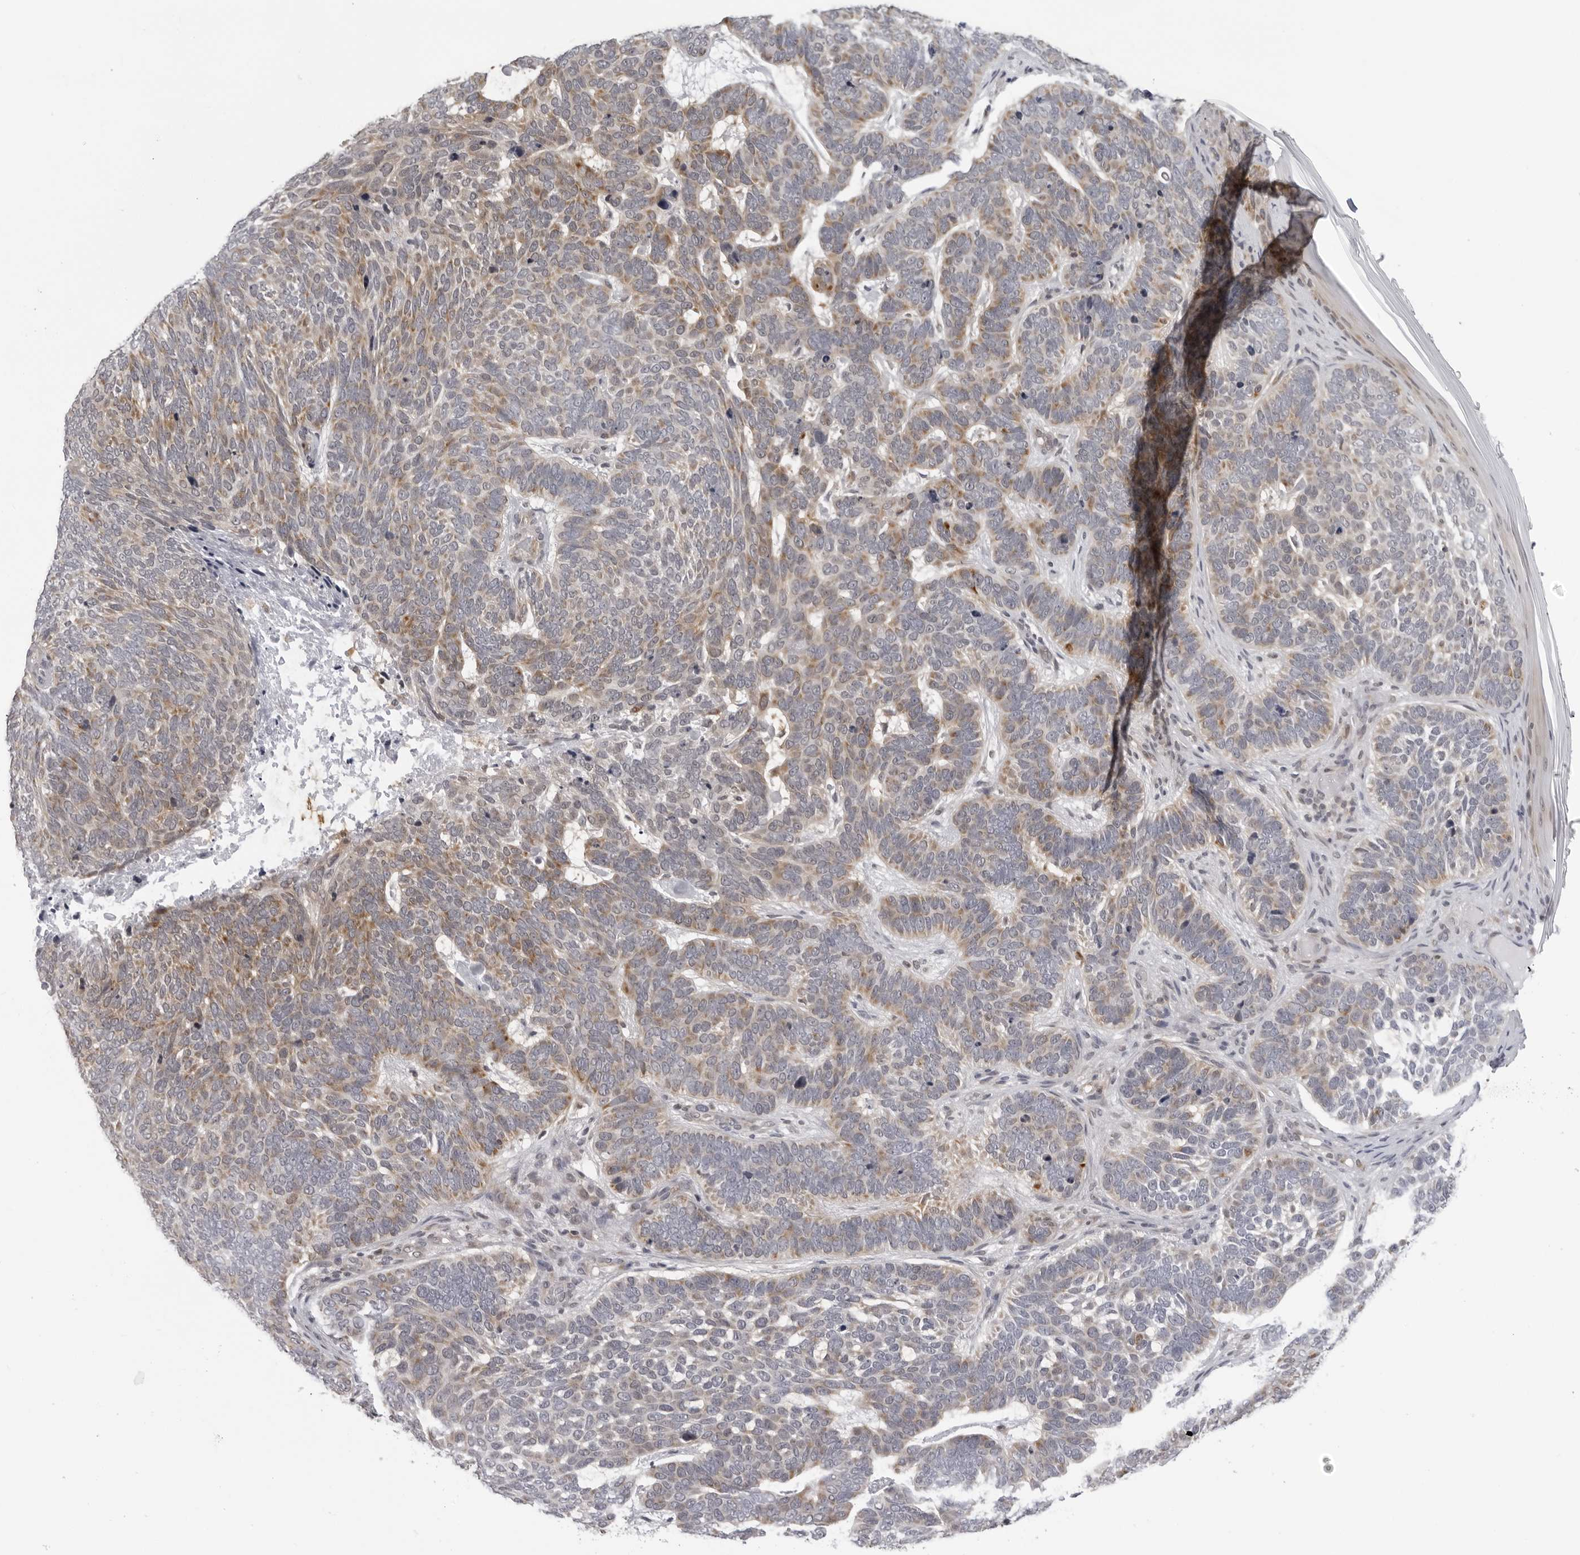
{"staining": {"intensity": "weak", "quantity": "25%-75%", "location": "cytoplasmic/membranous"}, "tissue": "skin cancer", "cell_type": "Tumor cells", "image_type": "cancer", "snomed": [{"axis": "morphology", "description": "Basal cell carcinoma"}, {"axis": "topography", "description": "Skin"}], "caption": "This is a photomicrograph of IHC staining of skin cancer, which shows weak staining in the cytoplasmic/membranous of tumor cells.", "gene": "MRPS15", "patient": {"sex": "female", "age": 85}}